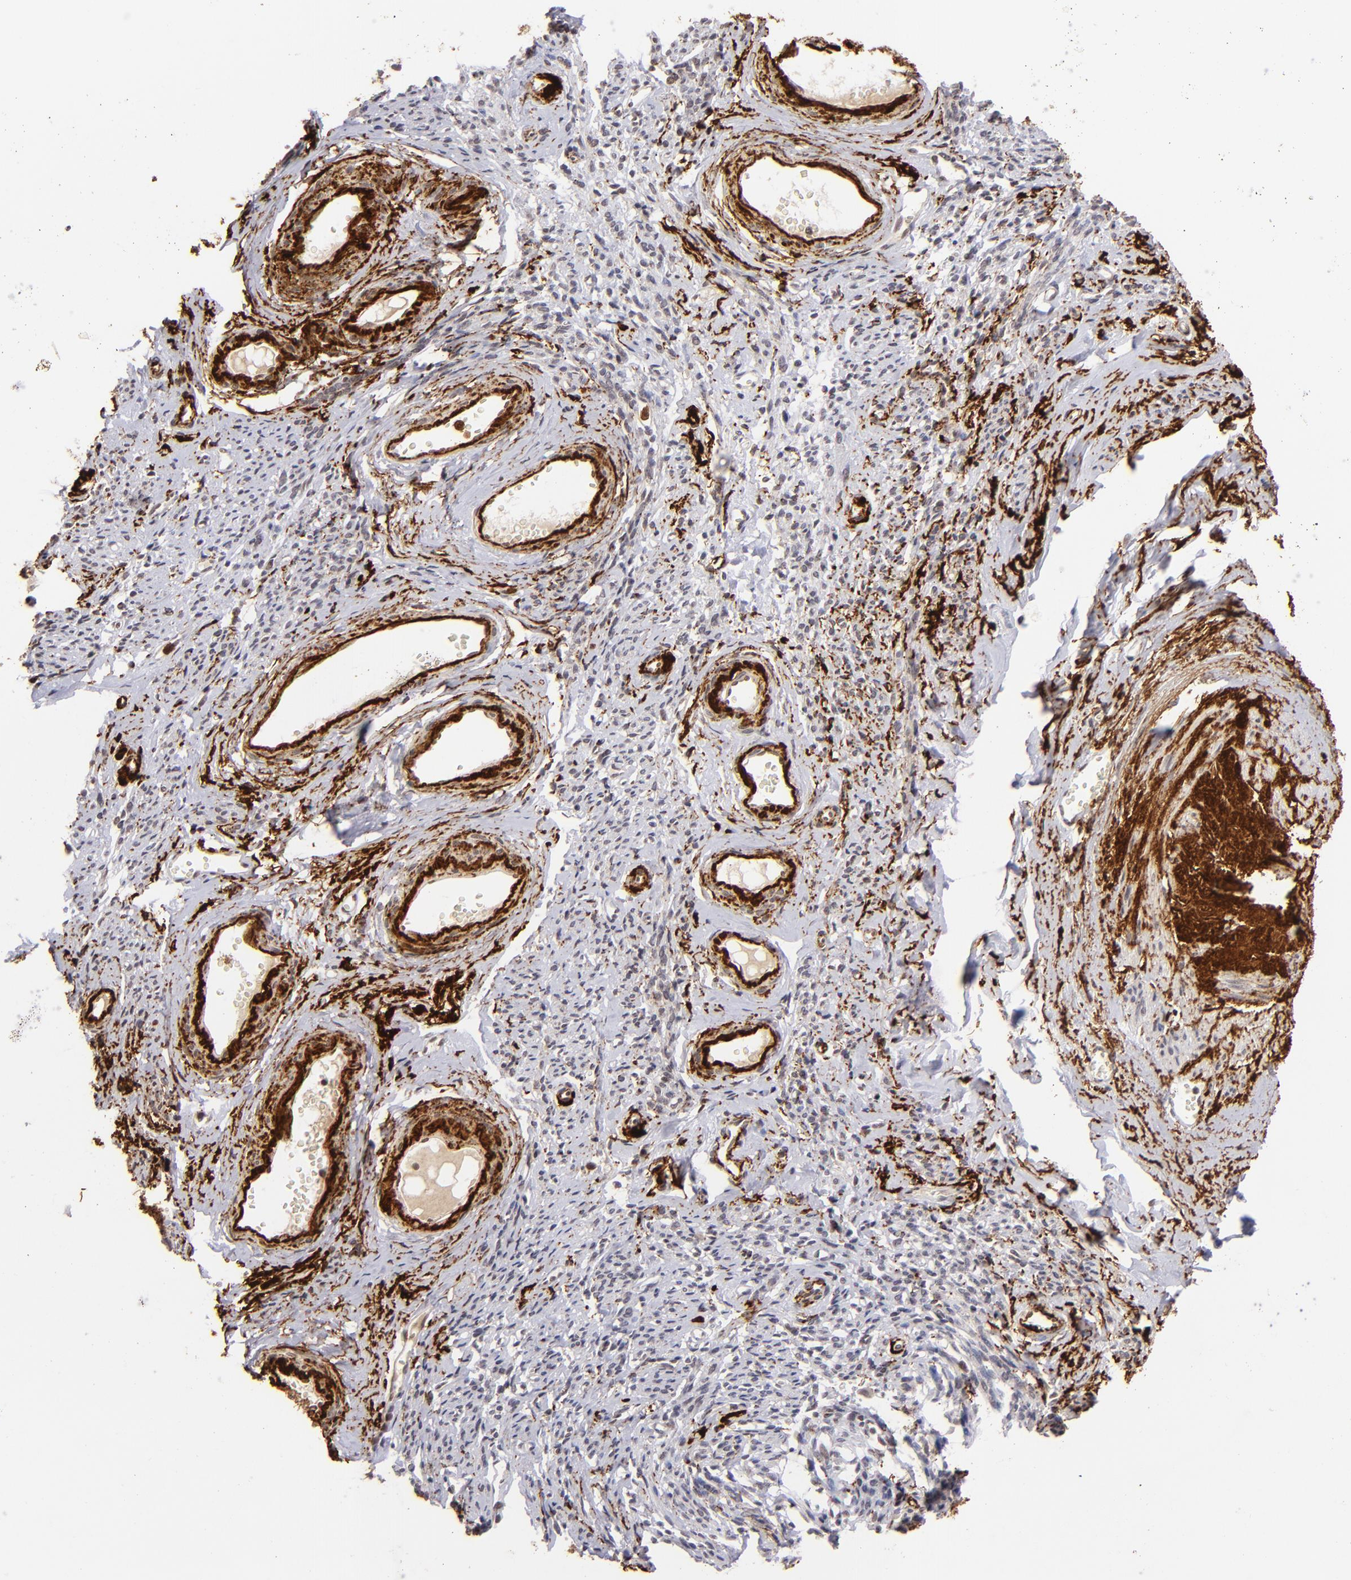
{"staining": {"intensity": "negative", "quantity": "none", "location": "none"}, "tissue": "endometrial cancer", "cell_type": "Tumor cells", "image_type": "cancer", "snomed": [{"axis": "morphology", "description": "Adenocarcinoma, NOS"}, {"axis": "topography", "description": "Endometrium"}], "caption": "The IHC image has no significant positivity in tumor cells of endometrial adenocarcinoma tissue.", "gene": "RXRG", "patient": {"sex": "female", "age": 75}}